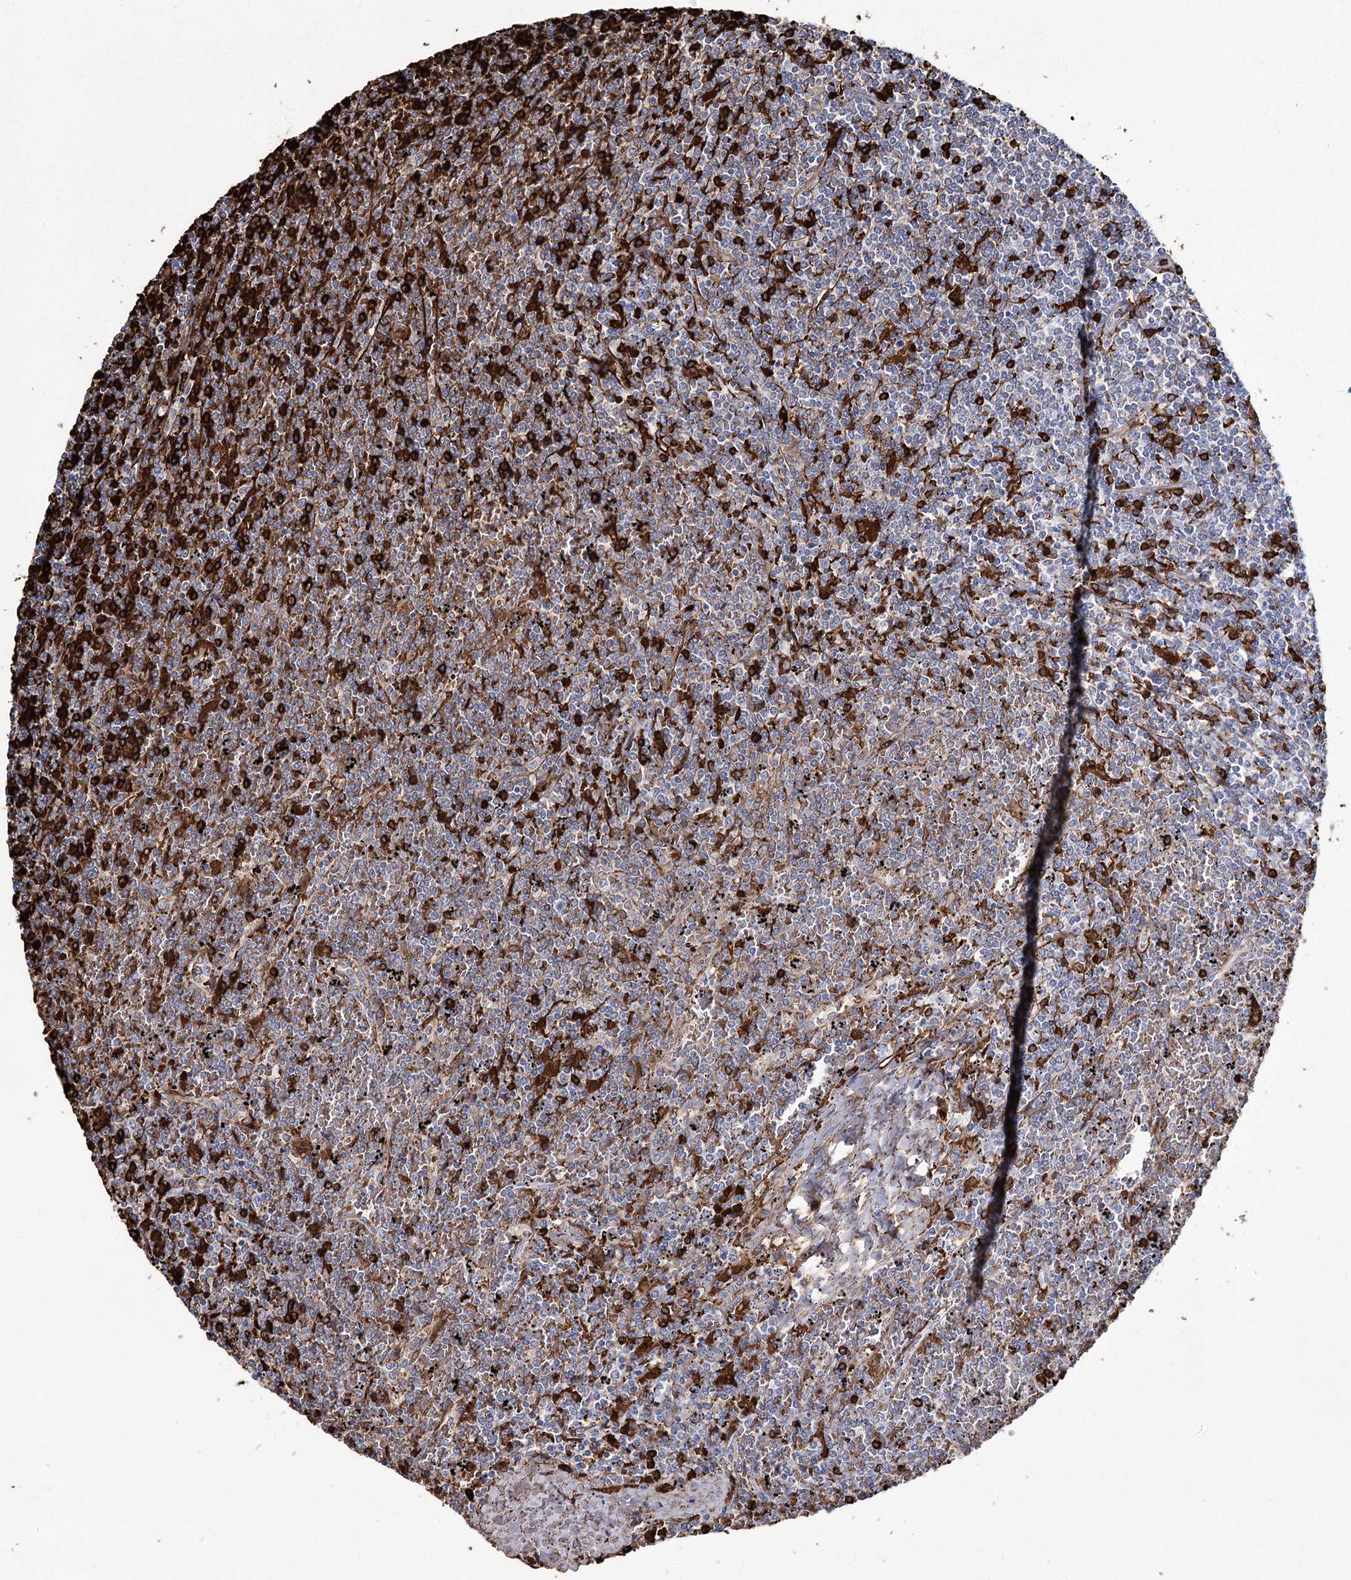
{"staining": {"intensity": "negative", "quantity": "none", "location": "none"}, "tissue": "lymphoma", "cell_type": "Tumor cells", "image_type": "cancer", "snomed": [{"axis": "morphology", "description": "Malignant lymphoma, non-Hodgkin's type, Low grade"}, {"axis": "topography", "description": "Spleen"}], "caption": "Tumor cells are negative for brown protein staining in malignant lymphoma, non-Hodgkin's type (low-grade).", "gene": "GBF1", "patient": {"sex": "female", "age": 19}}